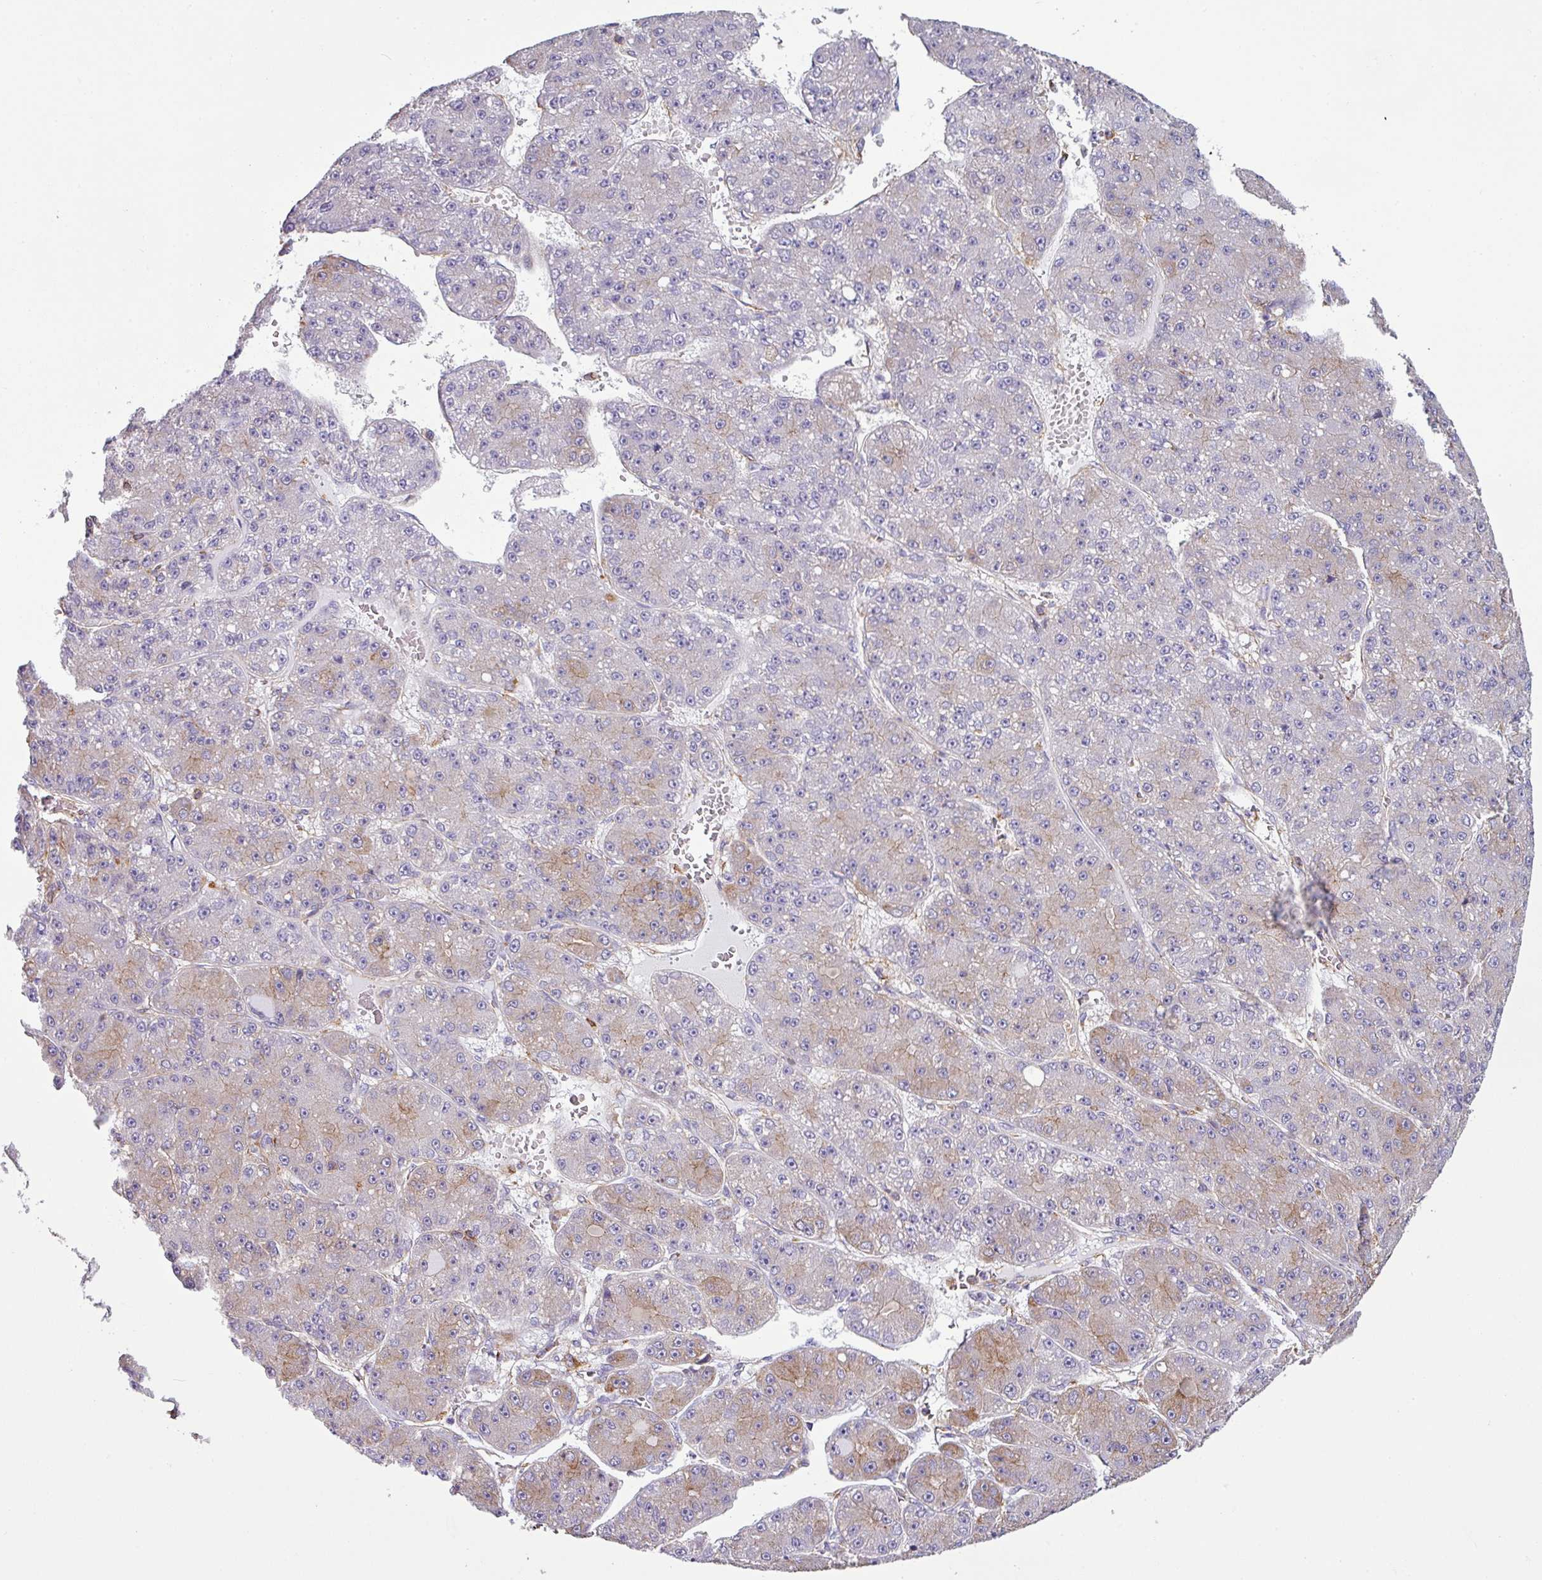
{"staining": {"intensity": "weak", "quantity": "<25%", "location": "cytoplasmic/membranous"}, "tissue": "liver cancer", "cell_type": "Tumor cells", "image_type": "cancer", "snomed": [{"axis": "morphology", "description": "Carcinoma, Hepatocellular, NOS"}, {"axis": "topography", "description": "Liver"}], "caption": "Histopathology image shows no significant protein staining in tumor cells of liver cancer (hepatocellular carcinoma).", "gene": "XNDC1N", "patient": {"sex": "male", "age": 67}}